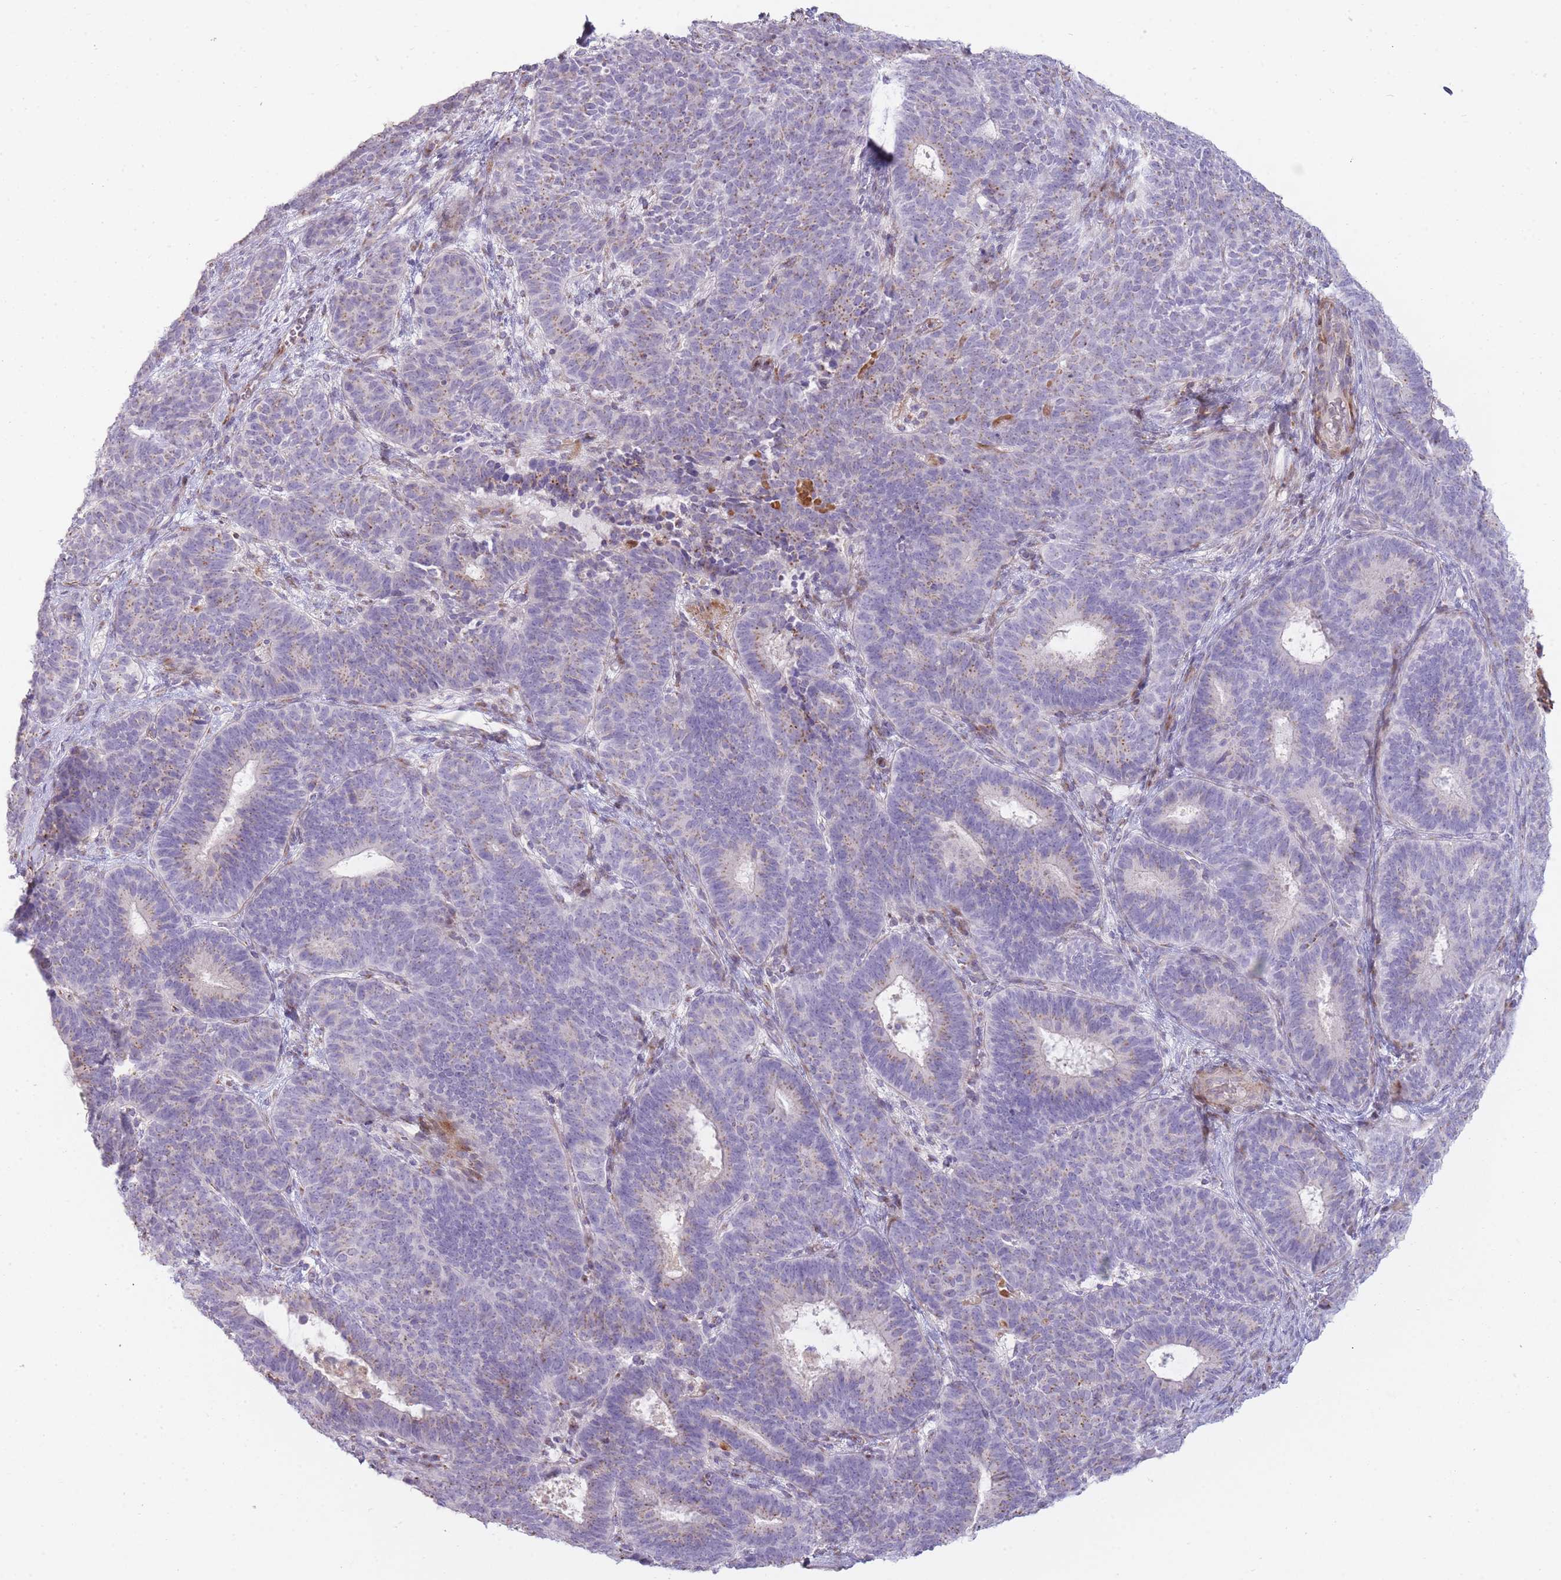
{"staining": {"intensity": "negative", "quantity": "none", "location": "none"}, "tissue": "endometrial cancer", "cell_type": "Tumor cells", "image_type": "cancer", "snomed": [{"axis": "morphology", "description": "Adenocarcinoma, NOS"}, {"axis": "topography", "description": "Endometrium"}], "caption": "Immunohistochemistry (IHC) of human adenocarcinoma (endometrial) shows no staining in tumor cells.", "gene": "PPP3R2", "patient": {"sex": "female", "age": 70}}